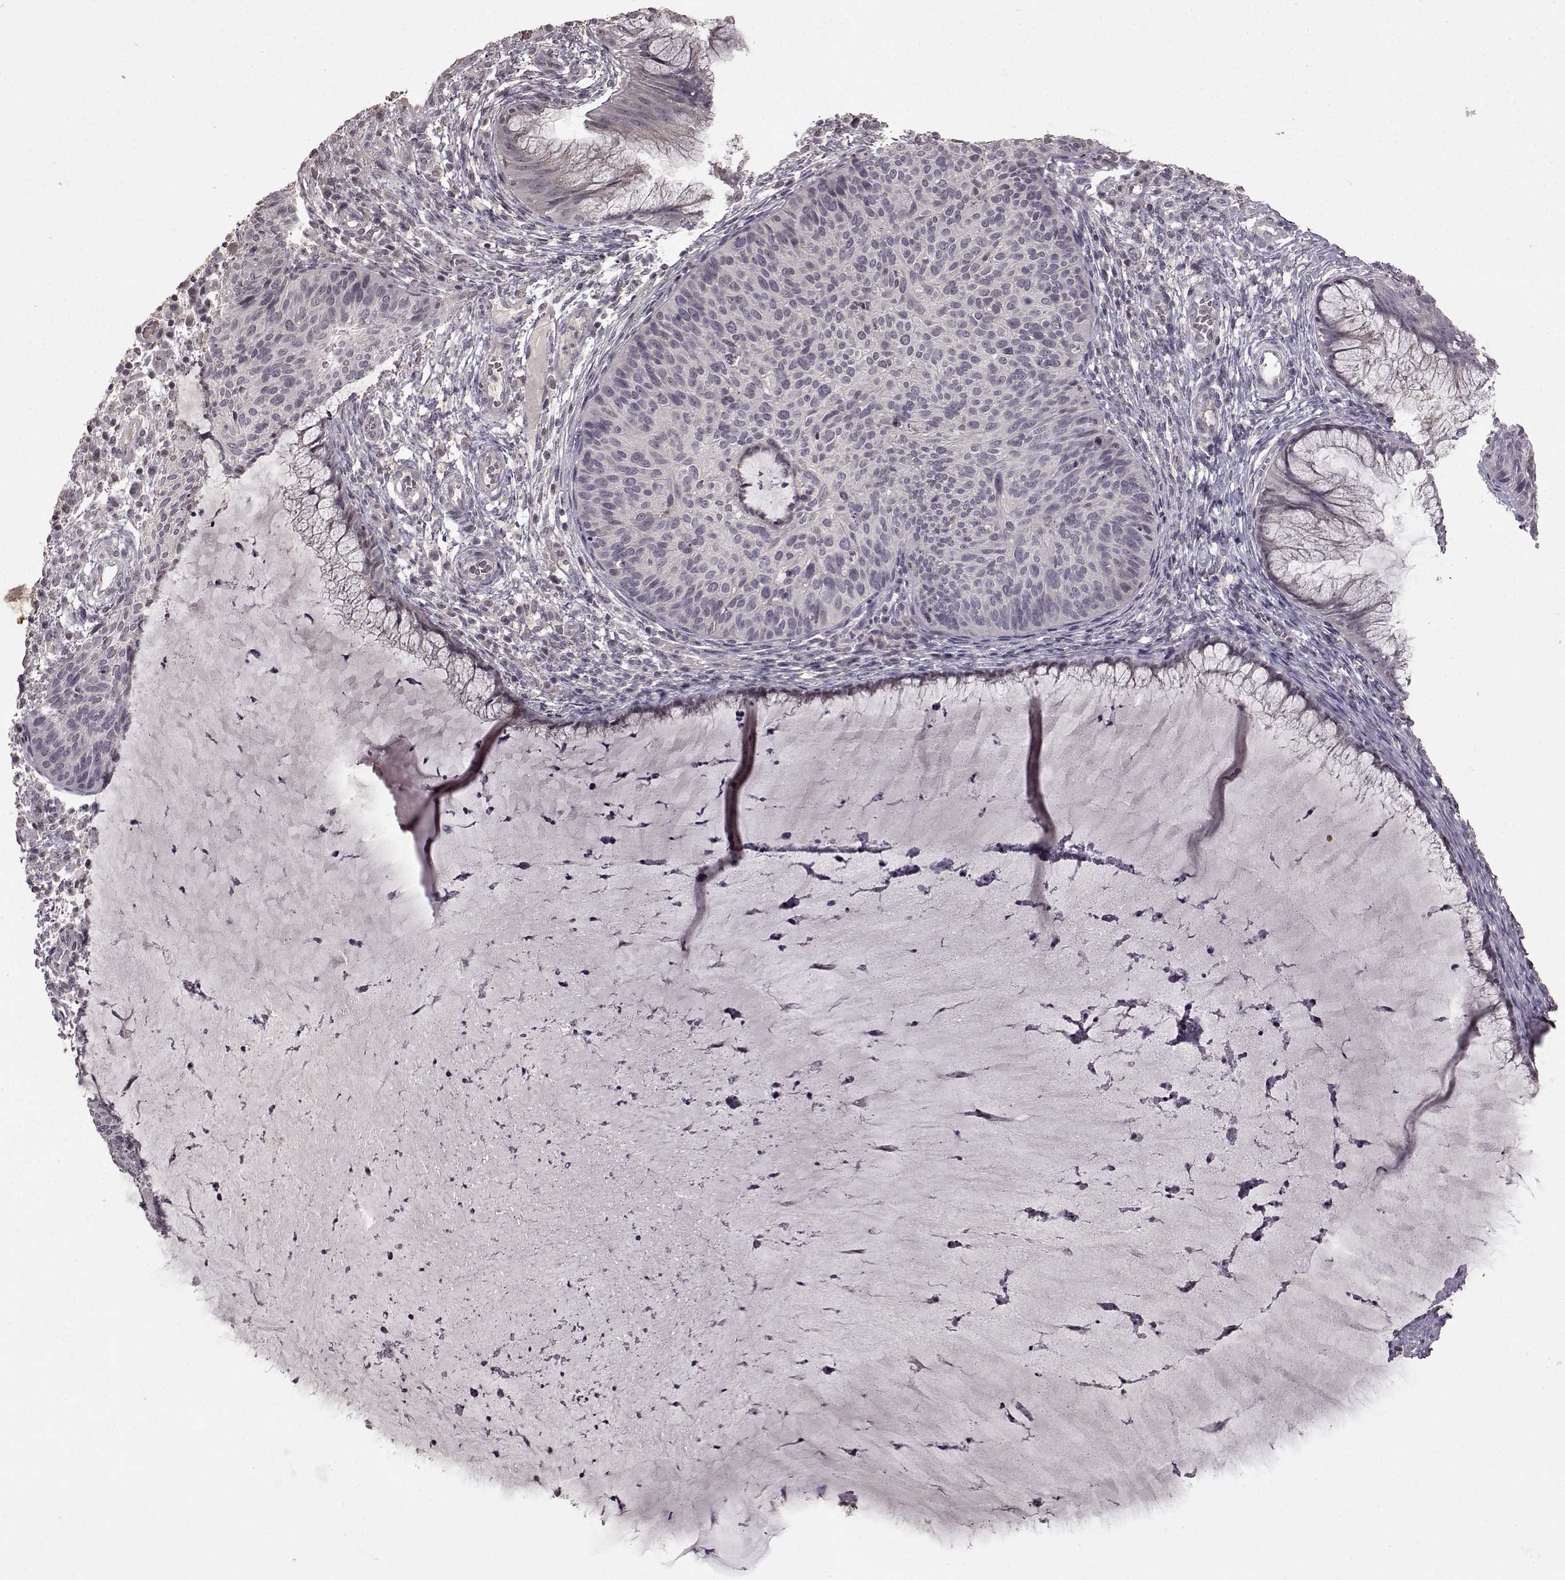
{"staining": {"intensity": "negative", "quantity": "none", "location": "none"}, "tissue": "cervical cancer", "cell_type": "Tumor cells", "image_type": "cancer", "snomed": [{"axis": "morphology", "description": "Squamous cell carcinoma, NOS"}, {"axis": "topography", "description": "Cervix"}], "caption": "Immunohistochemistry (IHC) of human cervical cancer shows no positivity in tumor cells.", "gene": "LHB", "patient": {"sex": "female", "age": 36}}